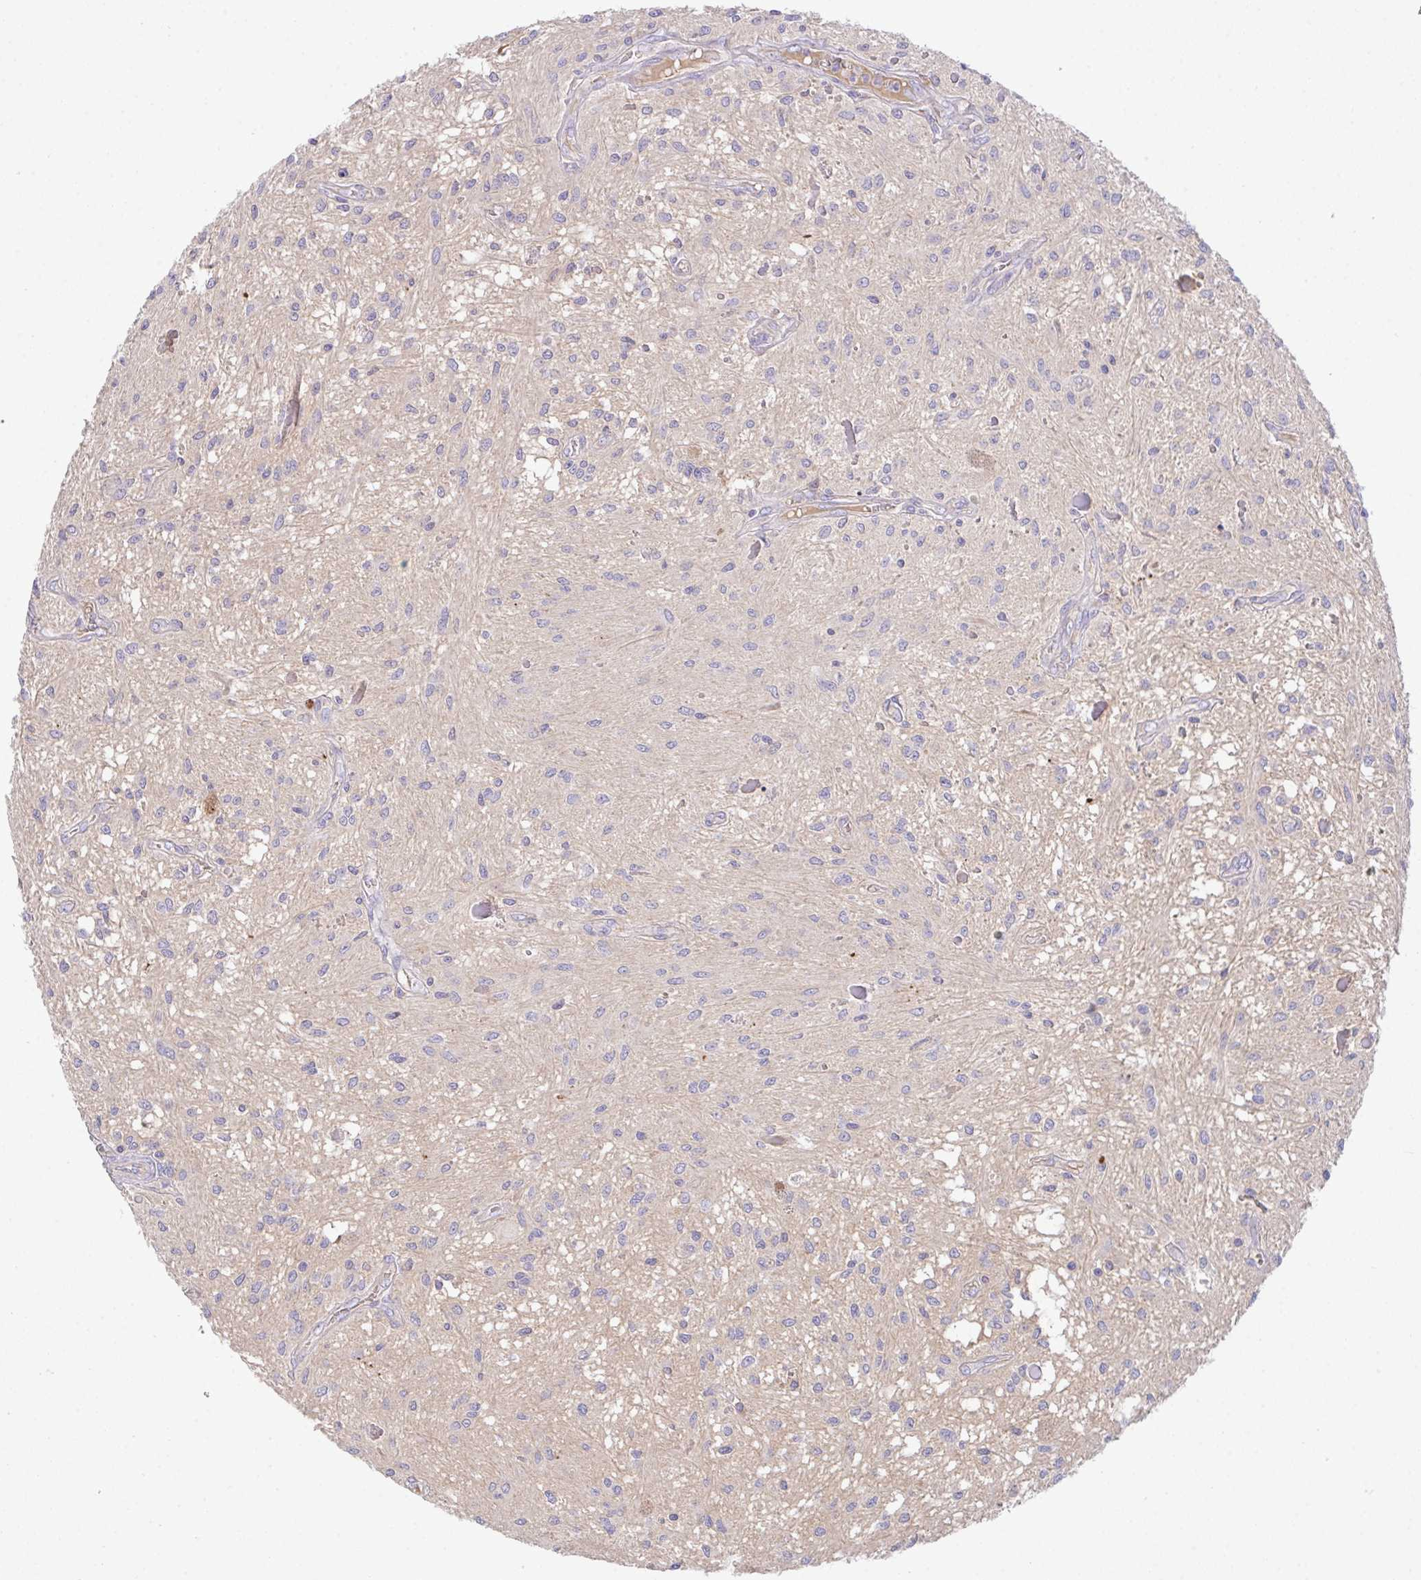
{"staining": {"intensity": "negative", "quantity": "none", "location": "none"}, "tissue": "glioma", "cell_type": "Tumor cells", "image_type": "cancer", "snomed": [{"axis": "morphology", "description": "Glioma, malignant, Low grade"}, {"axis": "topography", "description": "Cerebellum"}], "caption": "Immunohistochemistry (IHC) of human low-grade glioma (malignant) displays no staining in tumor cells.", "gene": "ZNF581", "patient": {"sex": "female", "age": 14}}